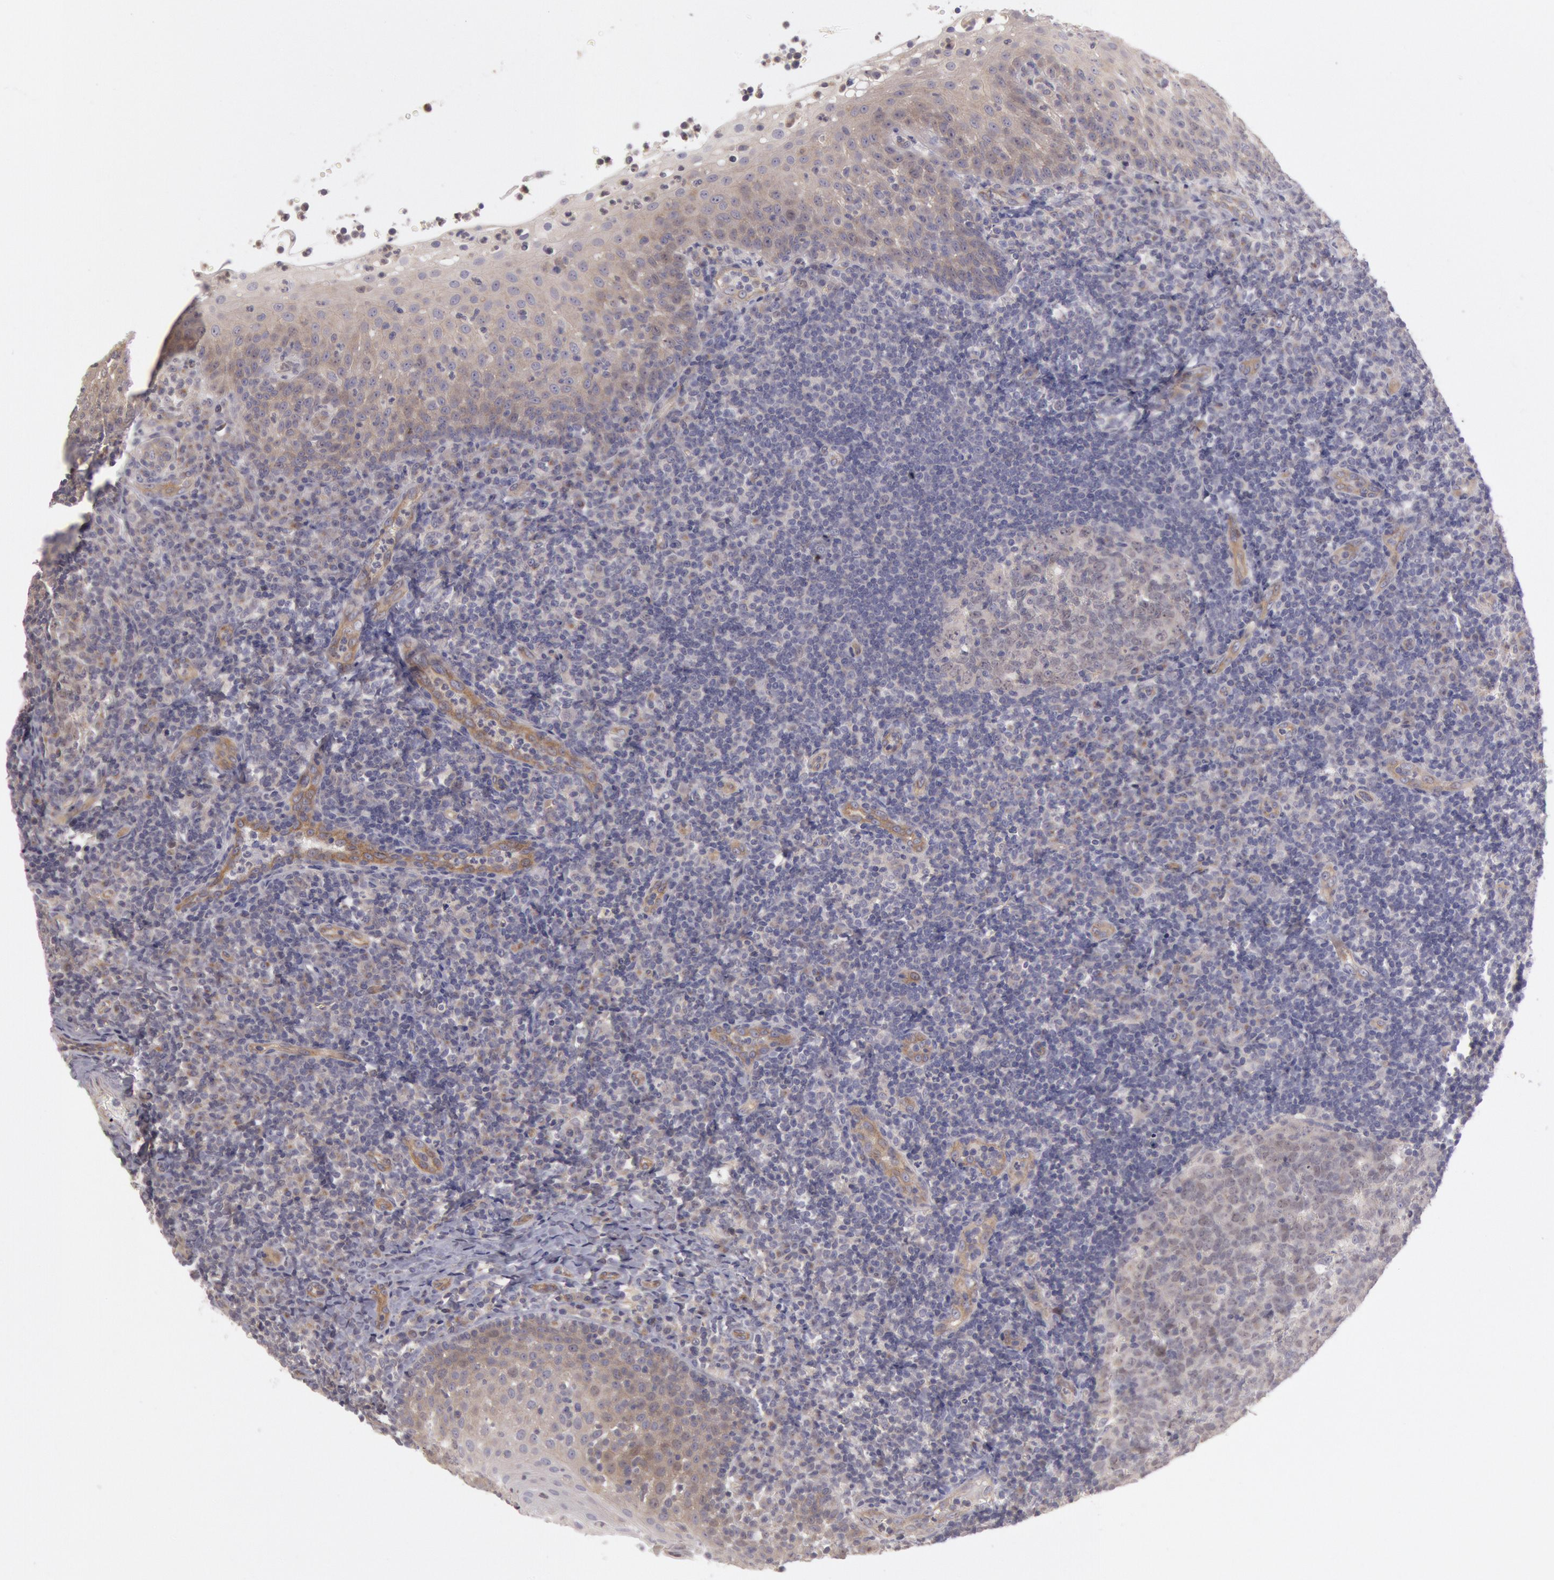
{"staining": {"intensity": "negative", "quantity": "none", "location": "none"}, "tissue": "tonsil", "cell_type": "Germinal center cells", "image_type": "normal", "snomed": [{"axis": "morphology", "description": "Normal tissue, NOS"}, {"axis": "topography", "description": "Tonsil"}], "caption": "This is an immunohistochemistry photomicrograph of normal tonsil. There is no positivity in germinal center cells.", "gene": "AMOTL1", "patient": {"sex": "female", "age": 40}}